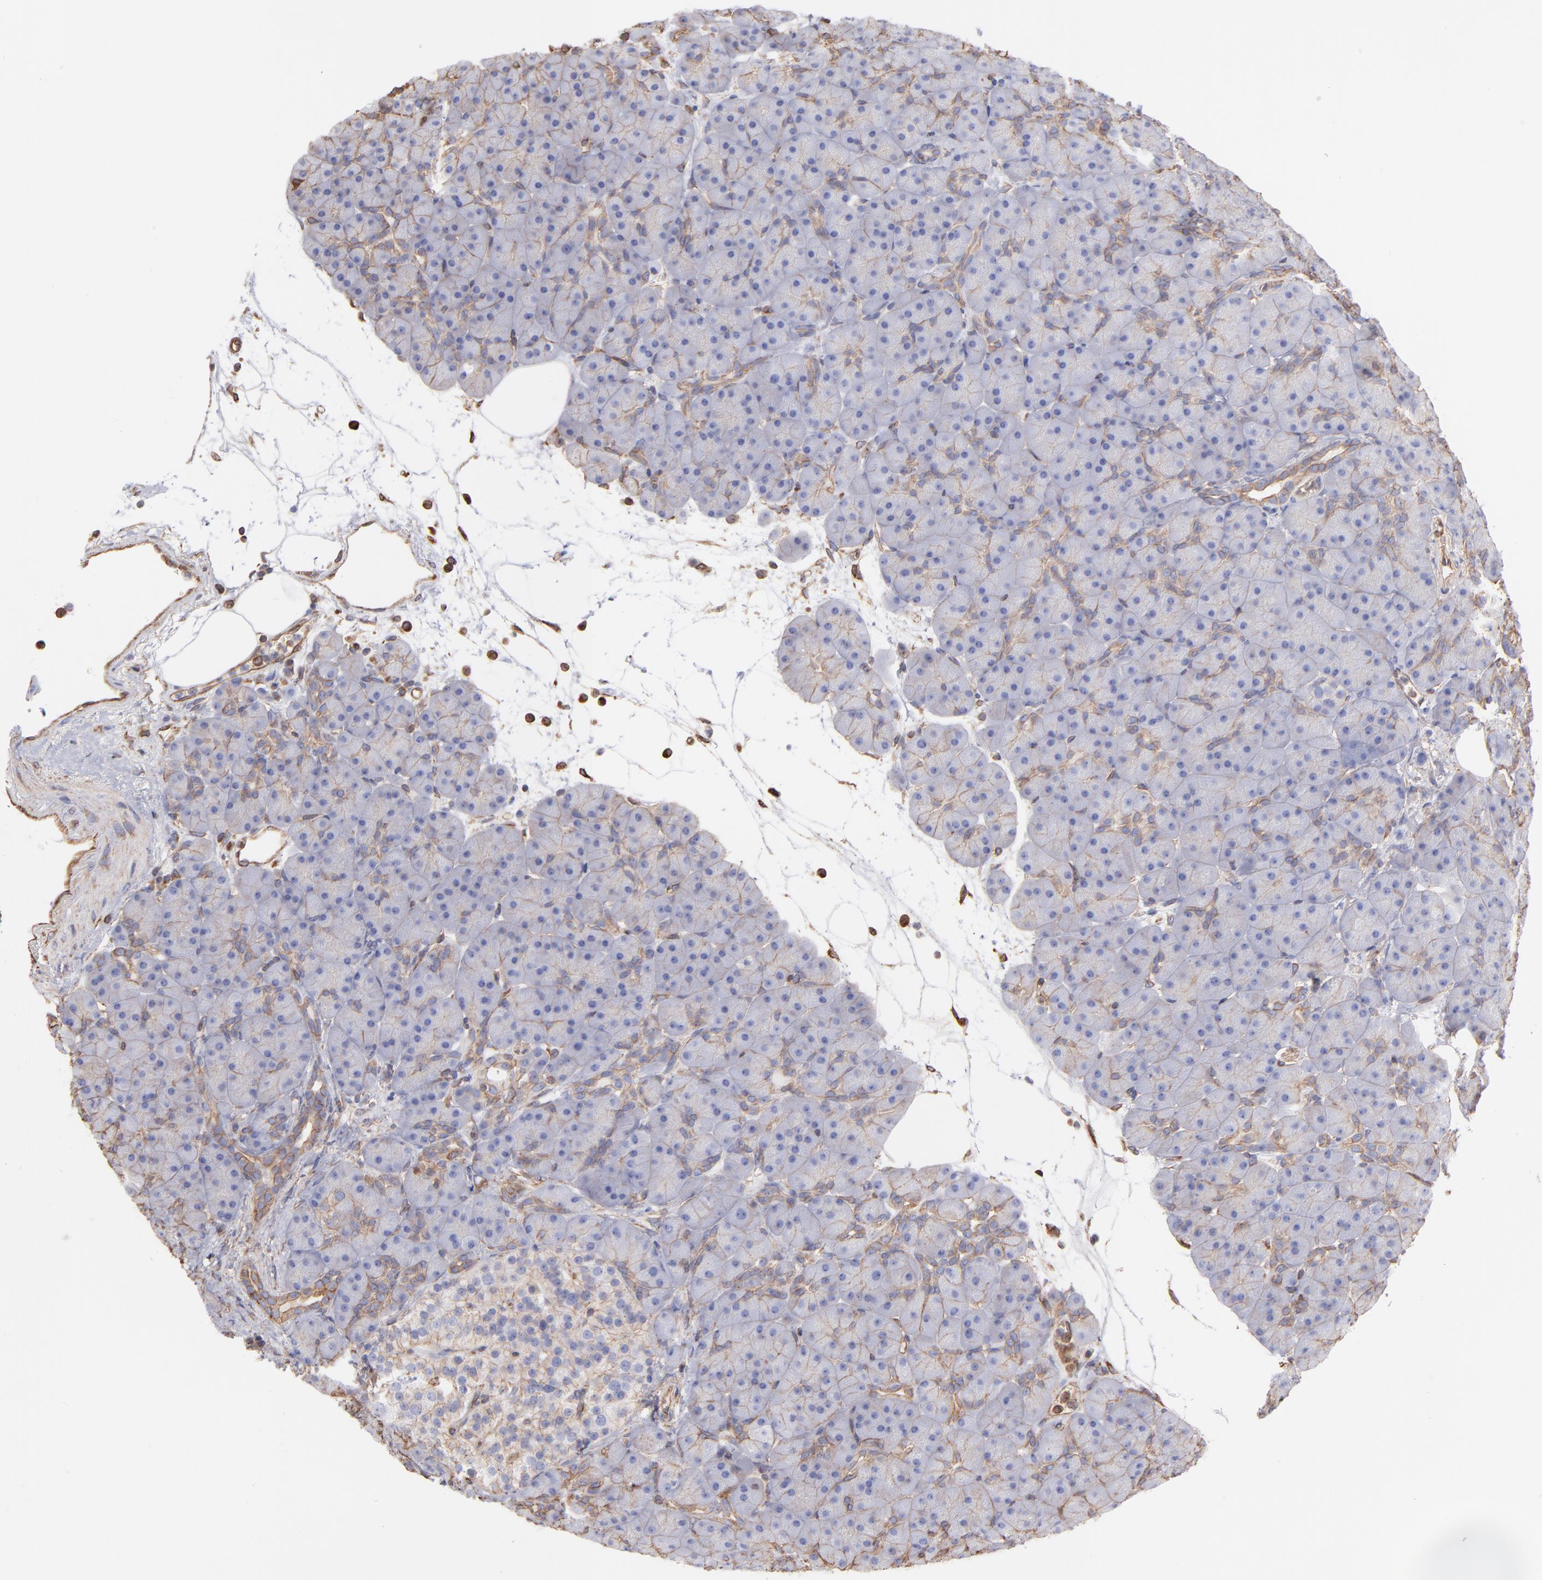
{"staining": {"intensity": "weak", "quantity": "25%-75%", "location": "cytoplasmic/membranous"}, "tissue": "pancreas", "cell_type": "Exocrine glandular cells", "image_type": "normal", "snomed": [{"axis": "morphology", "description": "Normal tissue, NOS"}, {"axis": "topography", "description": "Pancreas"}], "caption": "A photomicrograph of pancreas stained for a protein reveals weak cytoplasmic/membranous brown staining in exocrine glandular cells. Using DAB (brown) and hematoxylin (blue) stains, captured at high magnification using brightfield microscopy.", "gene": "PLEC", "patient": {"sex": "male", "age": 66}}